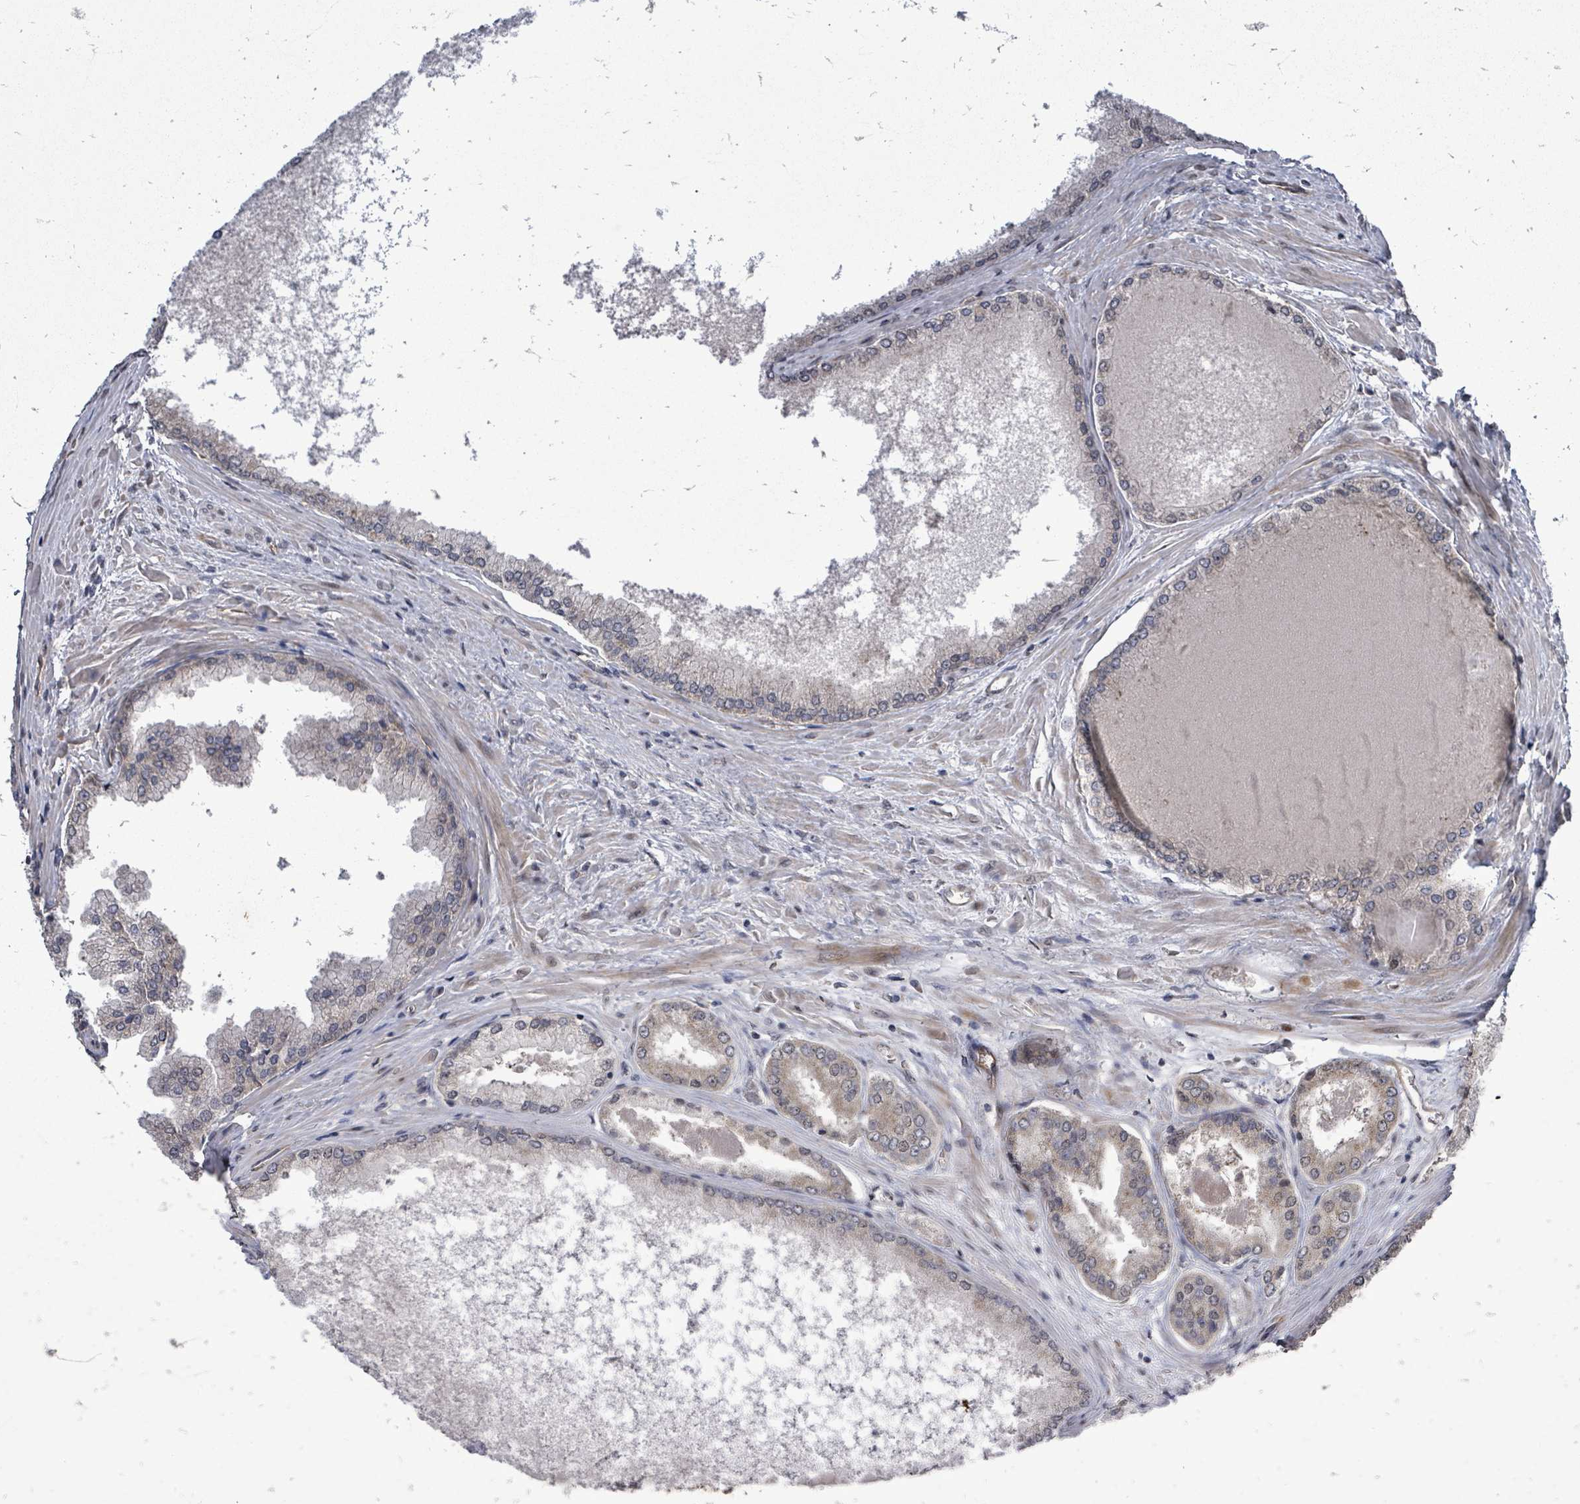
{"staining": {"intensity": "moderate", "quantity": ">75%", "location": "cytoplasmic/membranous"}, "tissue": "prostate cancer", "cell_type": "Tumor cells", "image_type": "cancer", "snomed": [{"axis": "morphology", "description": "Adenocarcinoma, Low grade"}, {"axis": "topography", "description": "Prostate"}], "caption": "Immunohistochemistry micrograph of prostate adenocarcinoma (low-grade) stained for a protein (brown), which exhibits medium levels of moderate cytoplasmic/membranous staining in approximately >75% of tumor cells.", "gene": "RALGAPB", "patient": {"sex": "male", "age": 68}}